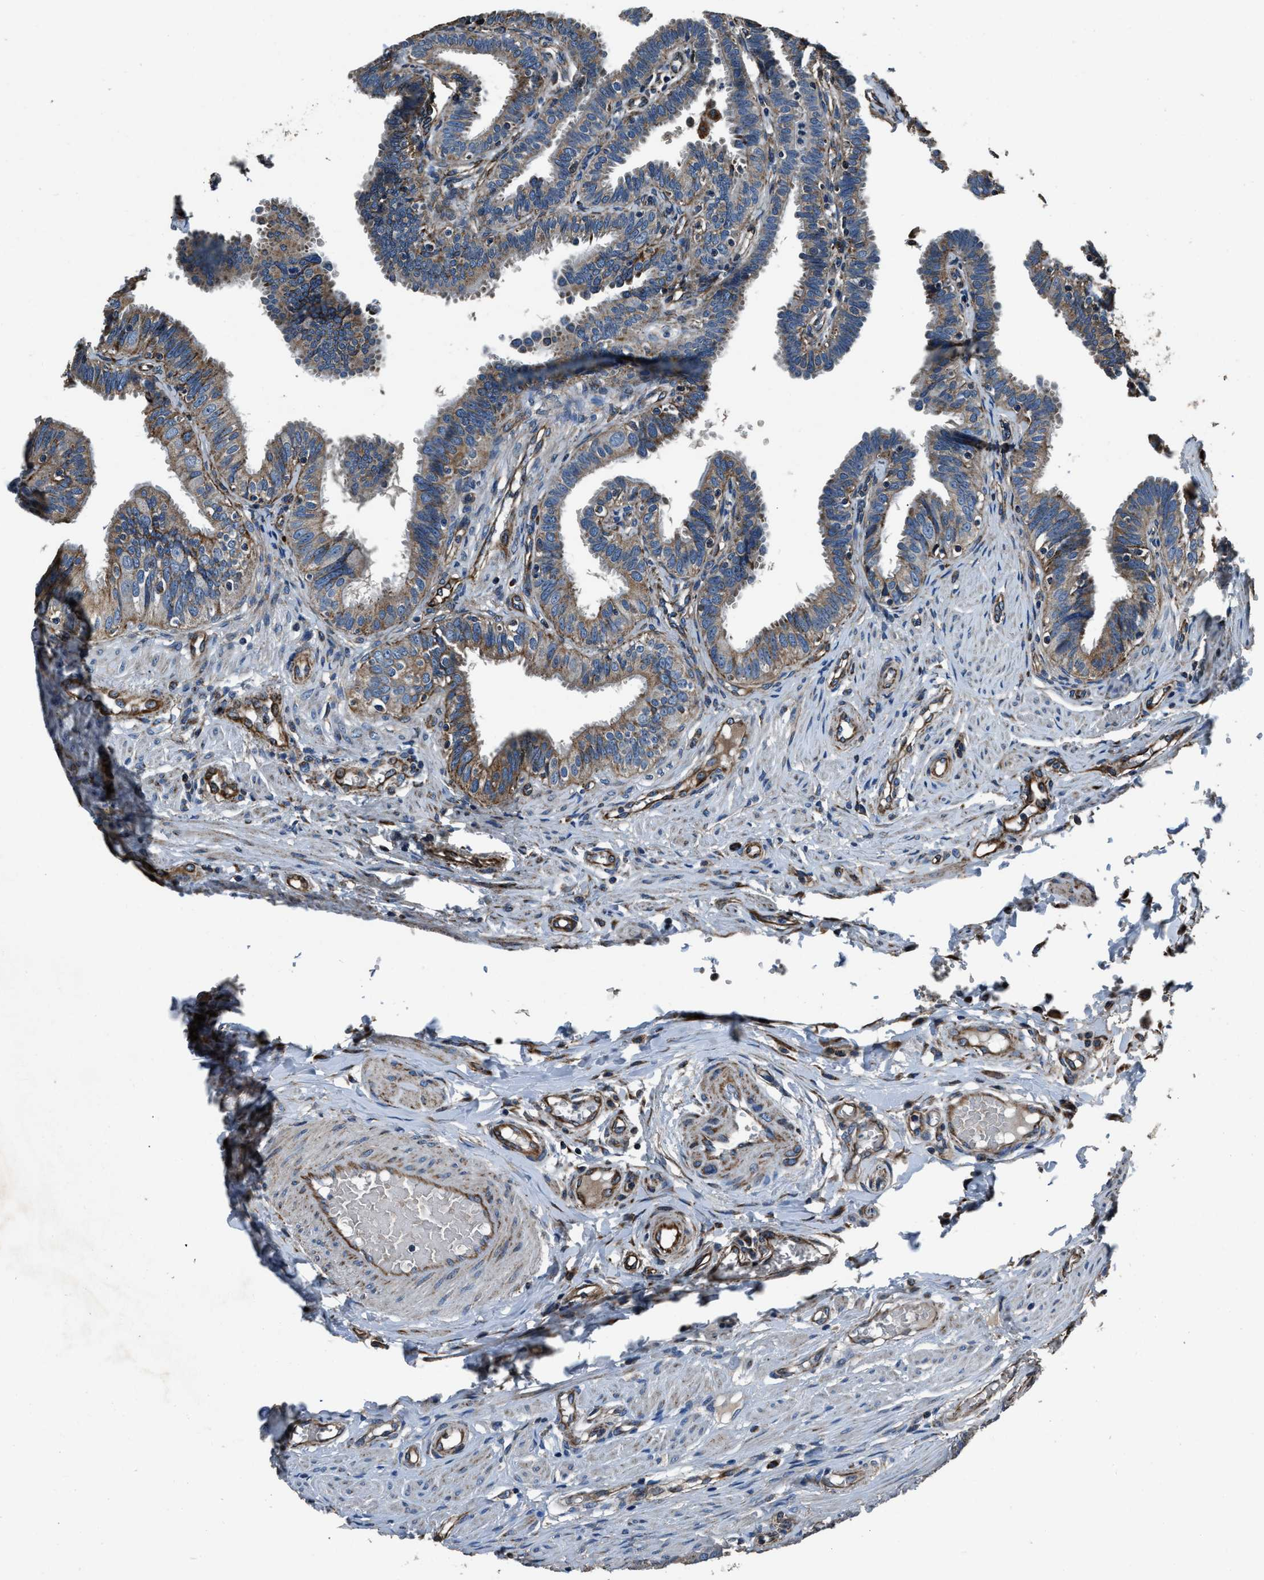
{"staining": {"intensity": "moderate", "quantity": "25%-75%", "location": "cytoplasmic/membranous"}, "tissue": "fallopian tube", "cell_type": "Glandular cells", "image_type": "normal", "snomed": [{"axis": "morphology", "description": "Normal tissue, NOS"}, {"axis": "topography", "description": "Fallopian tube"}, {"axis": "topography", "description": "Placenta"}], "caption": "A brown stain shows moderate cytoplasmic/membranous positivity of a protein in glandular cells of benign fallopian tube.", "gene": "OGDH", "patient": {"sex": "female", "age": 34}}